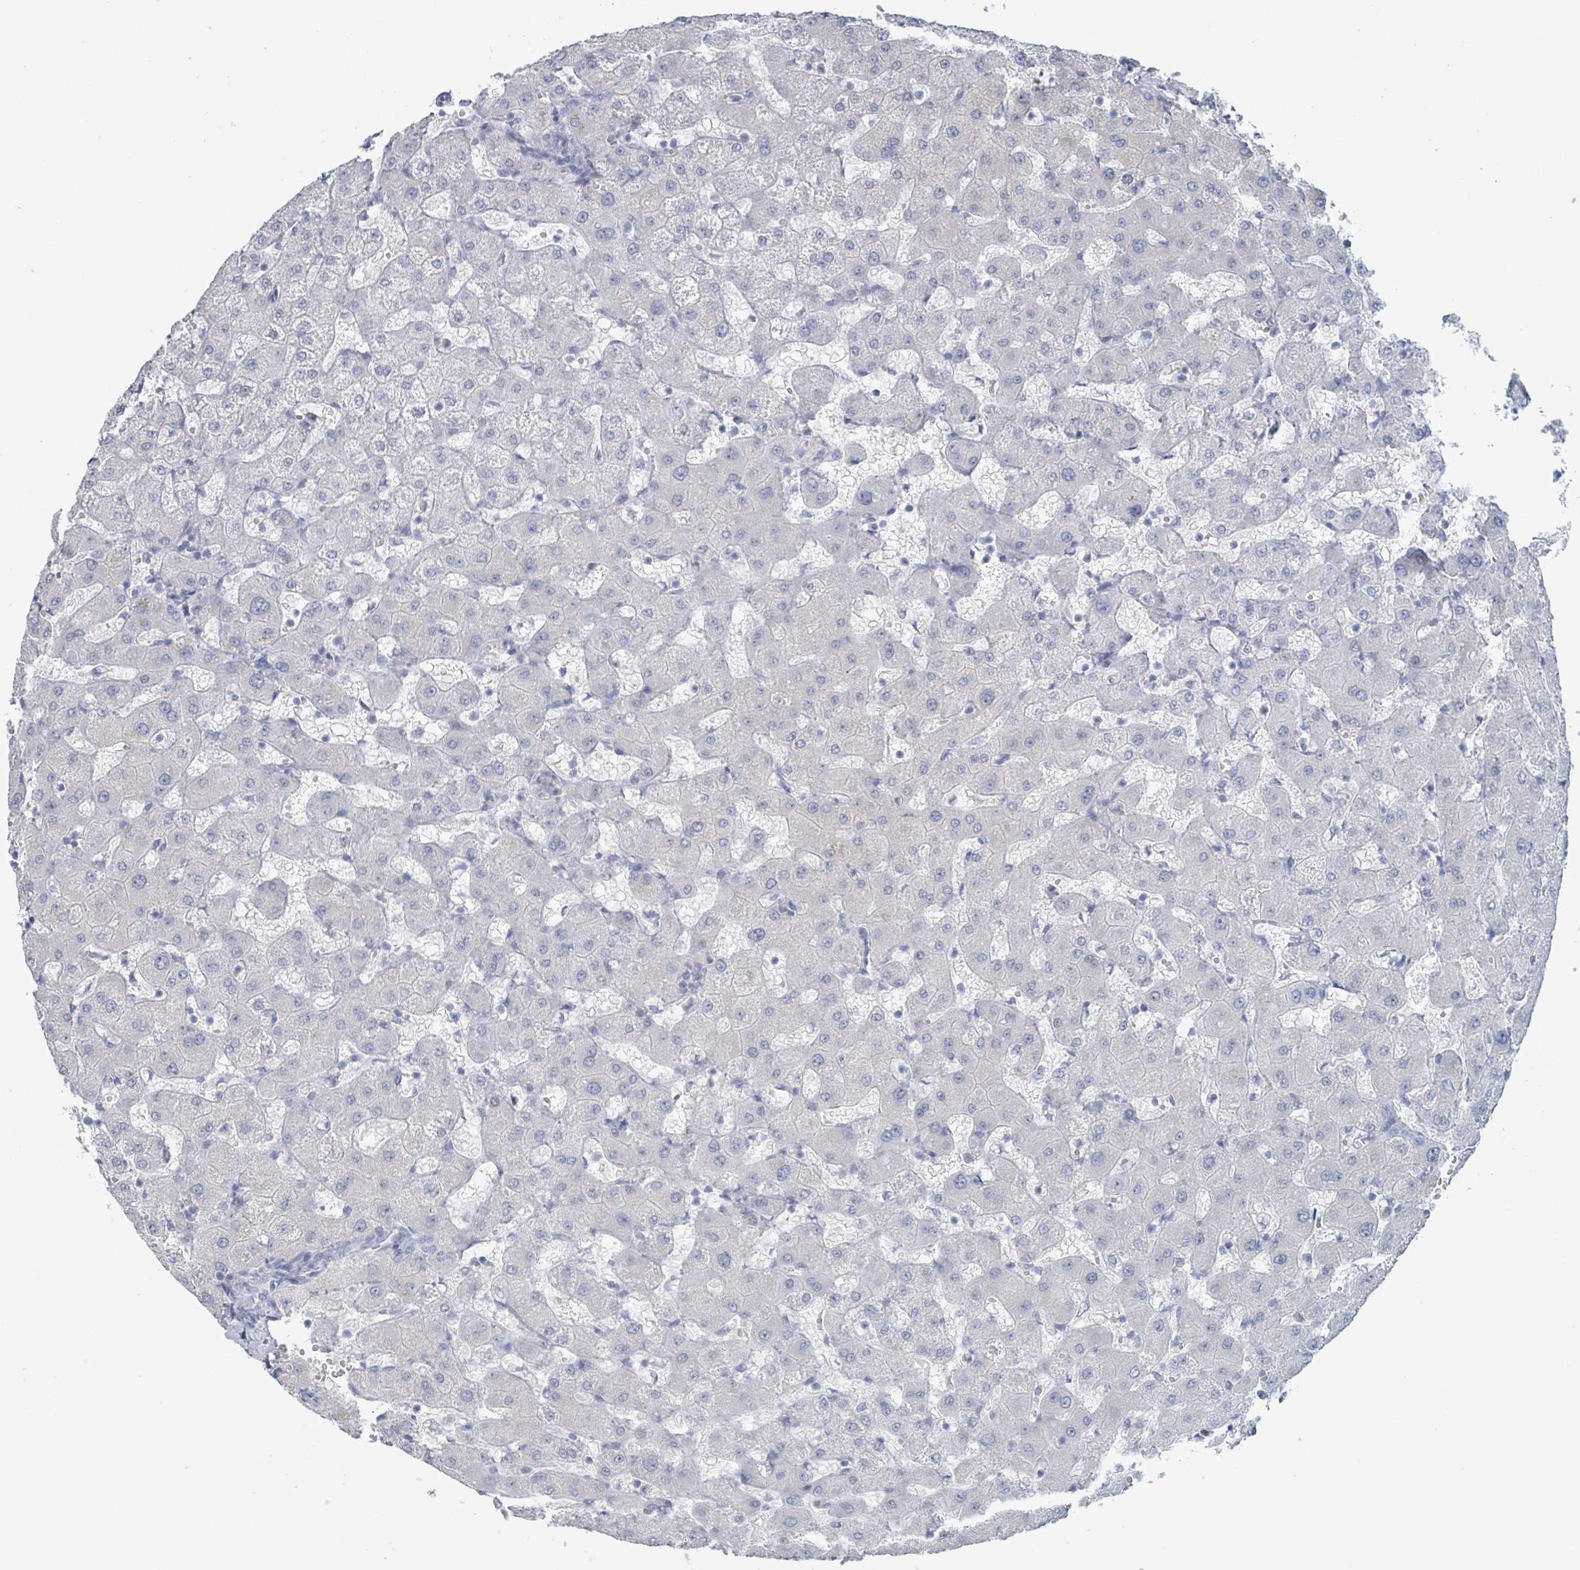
{"staining": {"intensity": "negative", "quantity": "none", "location": "none"}, "tissue": "liver", "cell_type": "Cholangiocytes", "image_type": "normal", "snomed": [{"axis": "morphology", "description": "Normal tissue, NOS"}, {"axis": "topography", "description": "Liver"}], "caption": "IHC photomicrograph of unremarkable liver: liver stained with DAB (3,3'-diaminobenzidine) demonstrates no significant protein positivity in cholangiocytes.", "gene": "GPR15LG", "patient": {"sex": "female", "age": 63}}